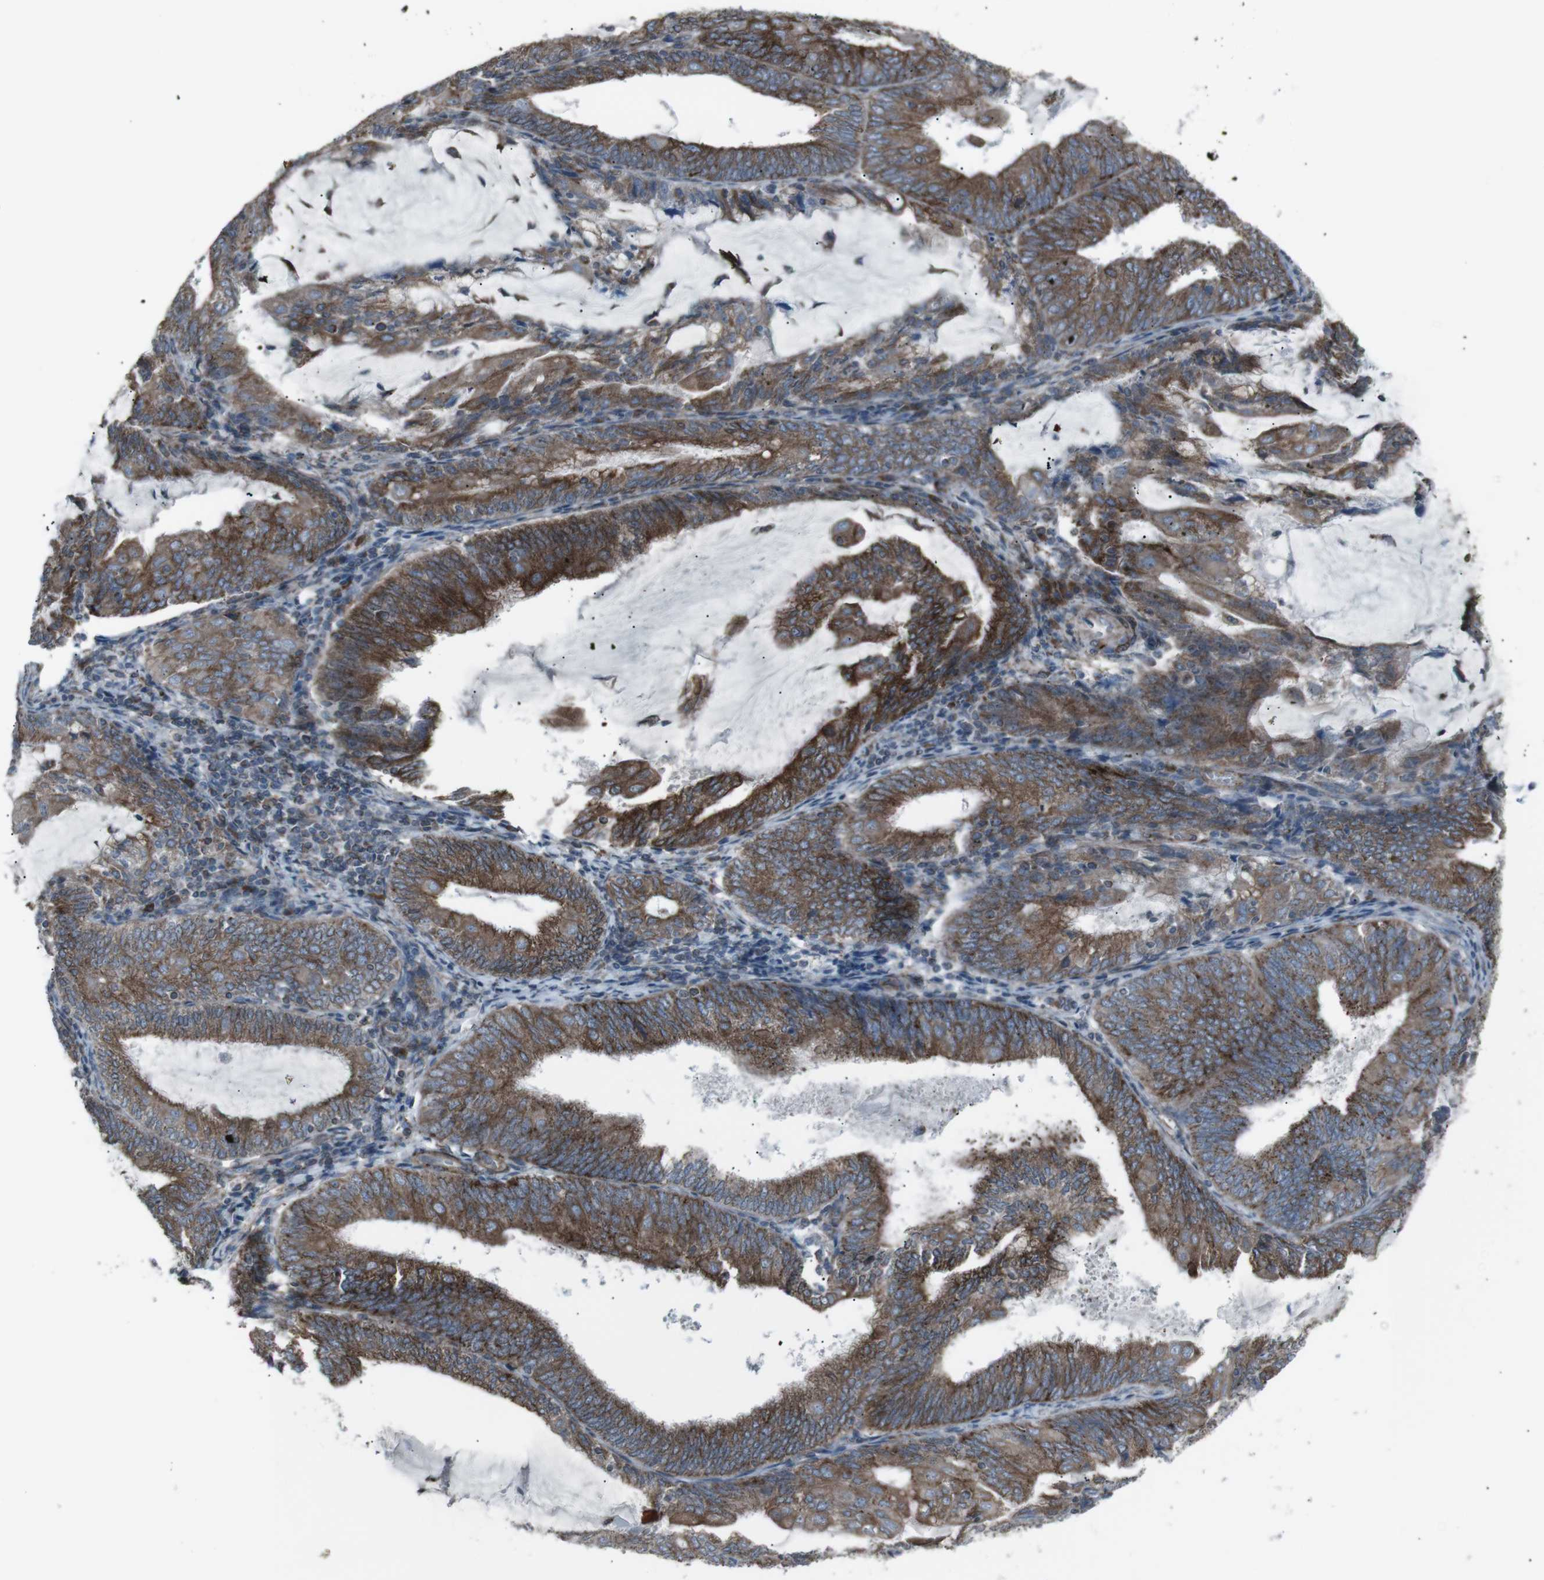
{"staining": {"intensity": "moderate", "quantity": ">75%", "location": "cytoplasmic/membranous"}, "tissue": "endometrial cancer", "cell_type": "Tumor cells", "image_type": "cancer", "snomed": [{"axis": "morphology", "description": "Adenocarcinoma, NOS"}, {"axis": "topography", "description": "Endometrium"}], "caption": "Protein staining by immunohistochemistry (IHC) demonstrates moderate cytoplasmic/membranous staining in approximately >75% of tumor cells in endometrial adenocarcinoma.", "gene": "LNPK", "patient": {"sex": "female", "age": 81}}